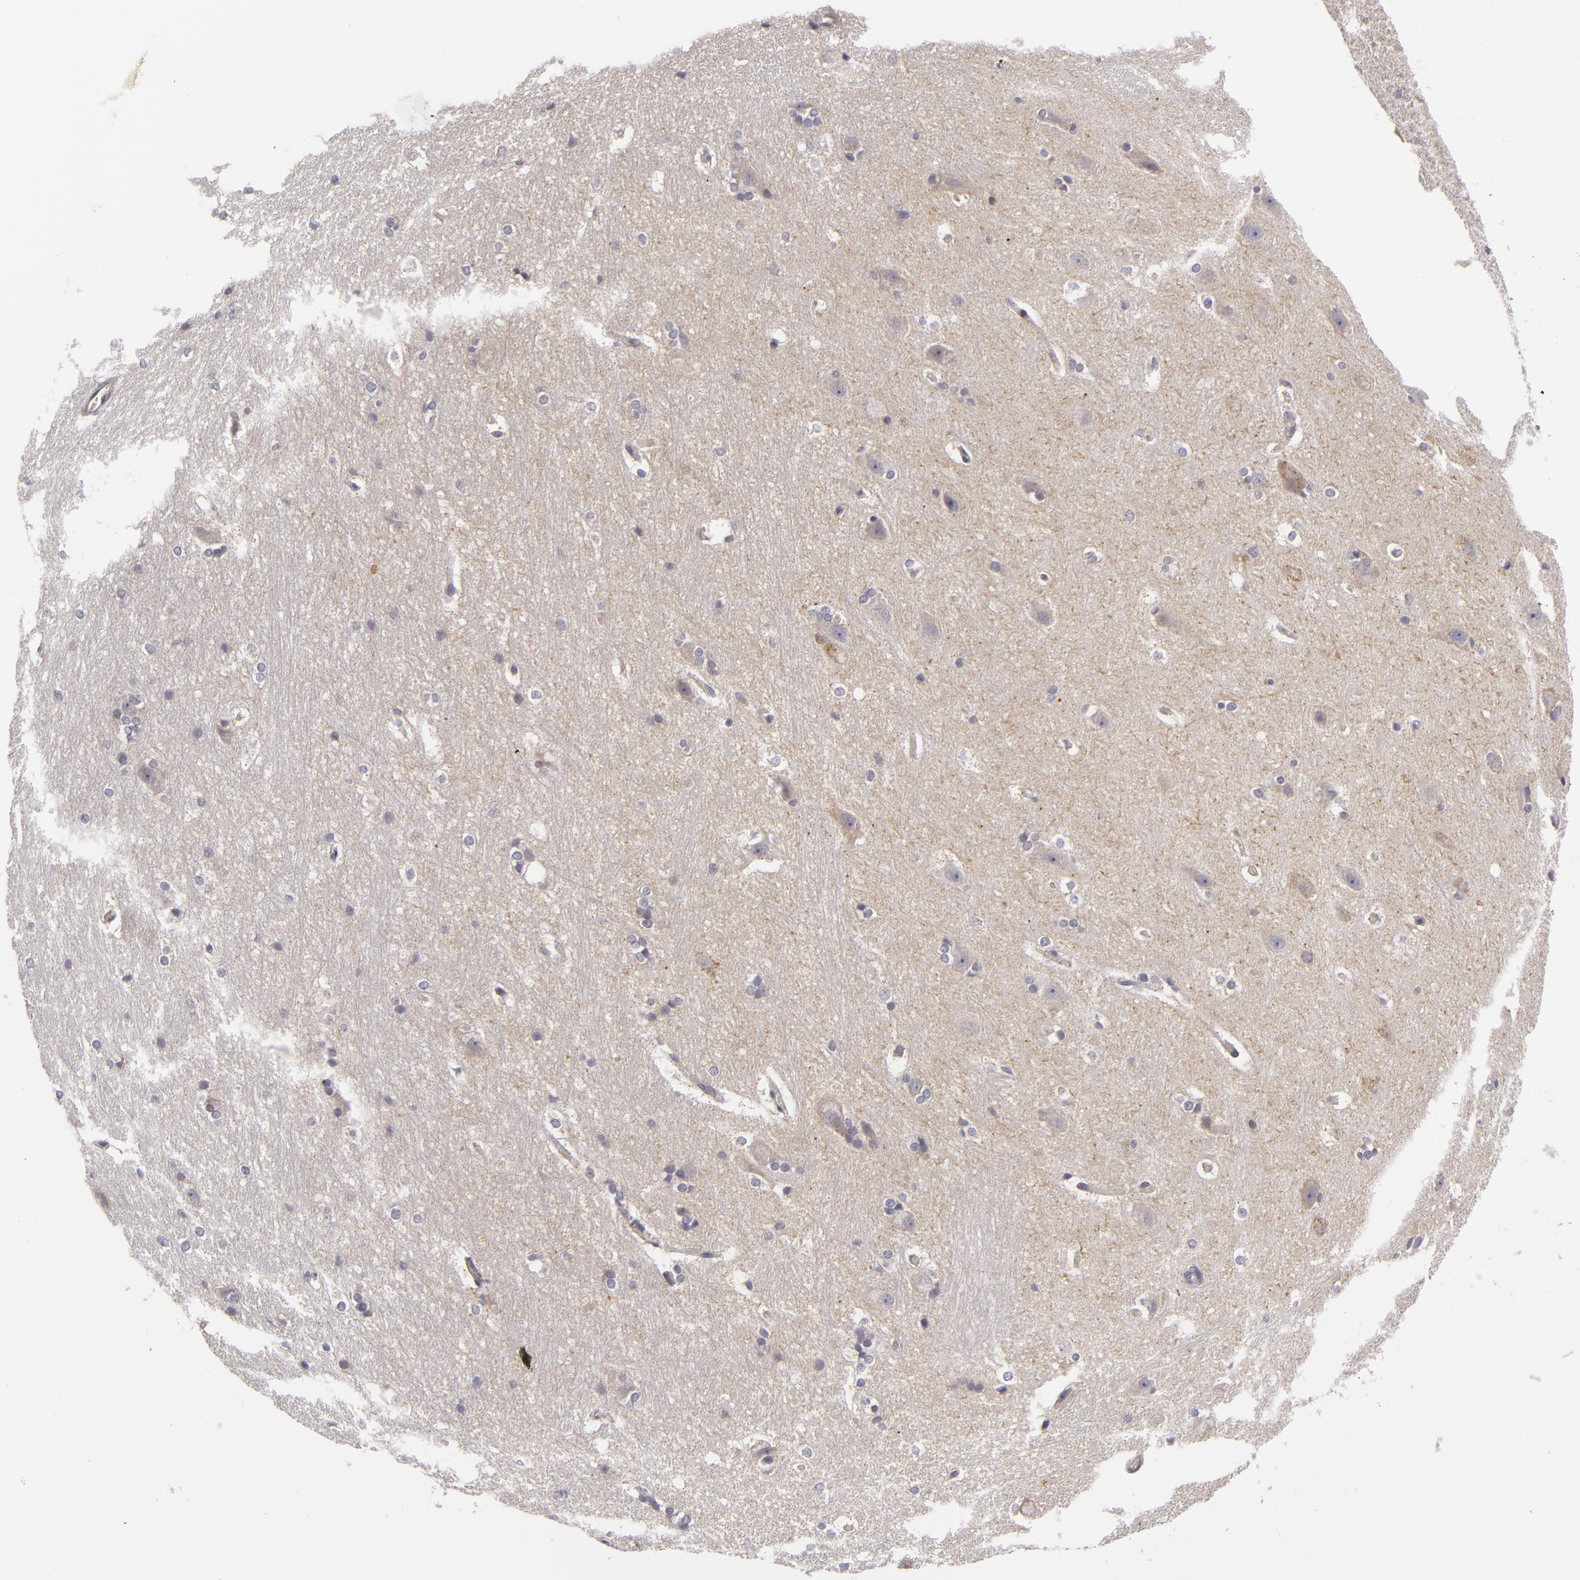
{"staining": {"intensity": "negative", "quantity": "none", "location": "none"}, "tissue": "hippocampus", "cell_type": "Glial cells", "image_type": "normal", "snomed": [{"axis": "morphology", "description": "Normal tissue, NOS"}, {"axis": "topography", "description": "Hippocampus"}], "caption": "Immunohistochemistry of benign hippocampus shows no staining in glial cells.", "gene": "ATP2B3", "patient": {"sex": "female", "age": 19}}